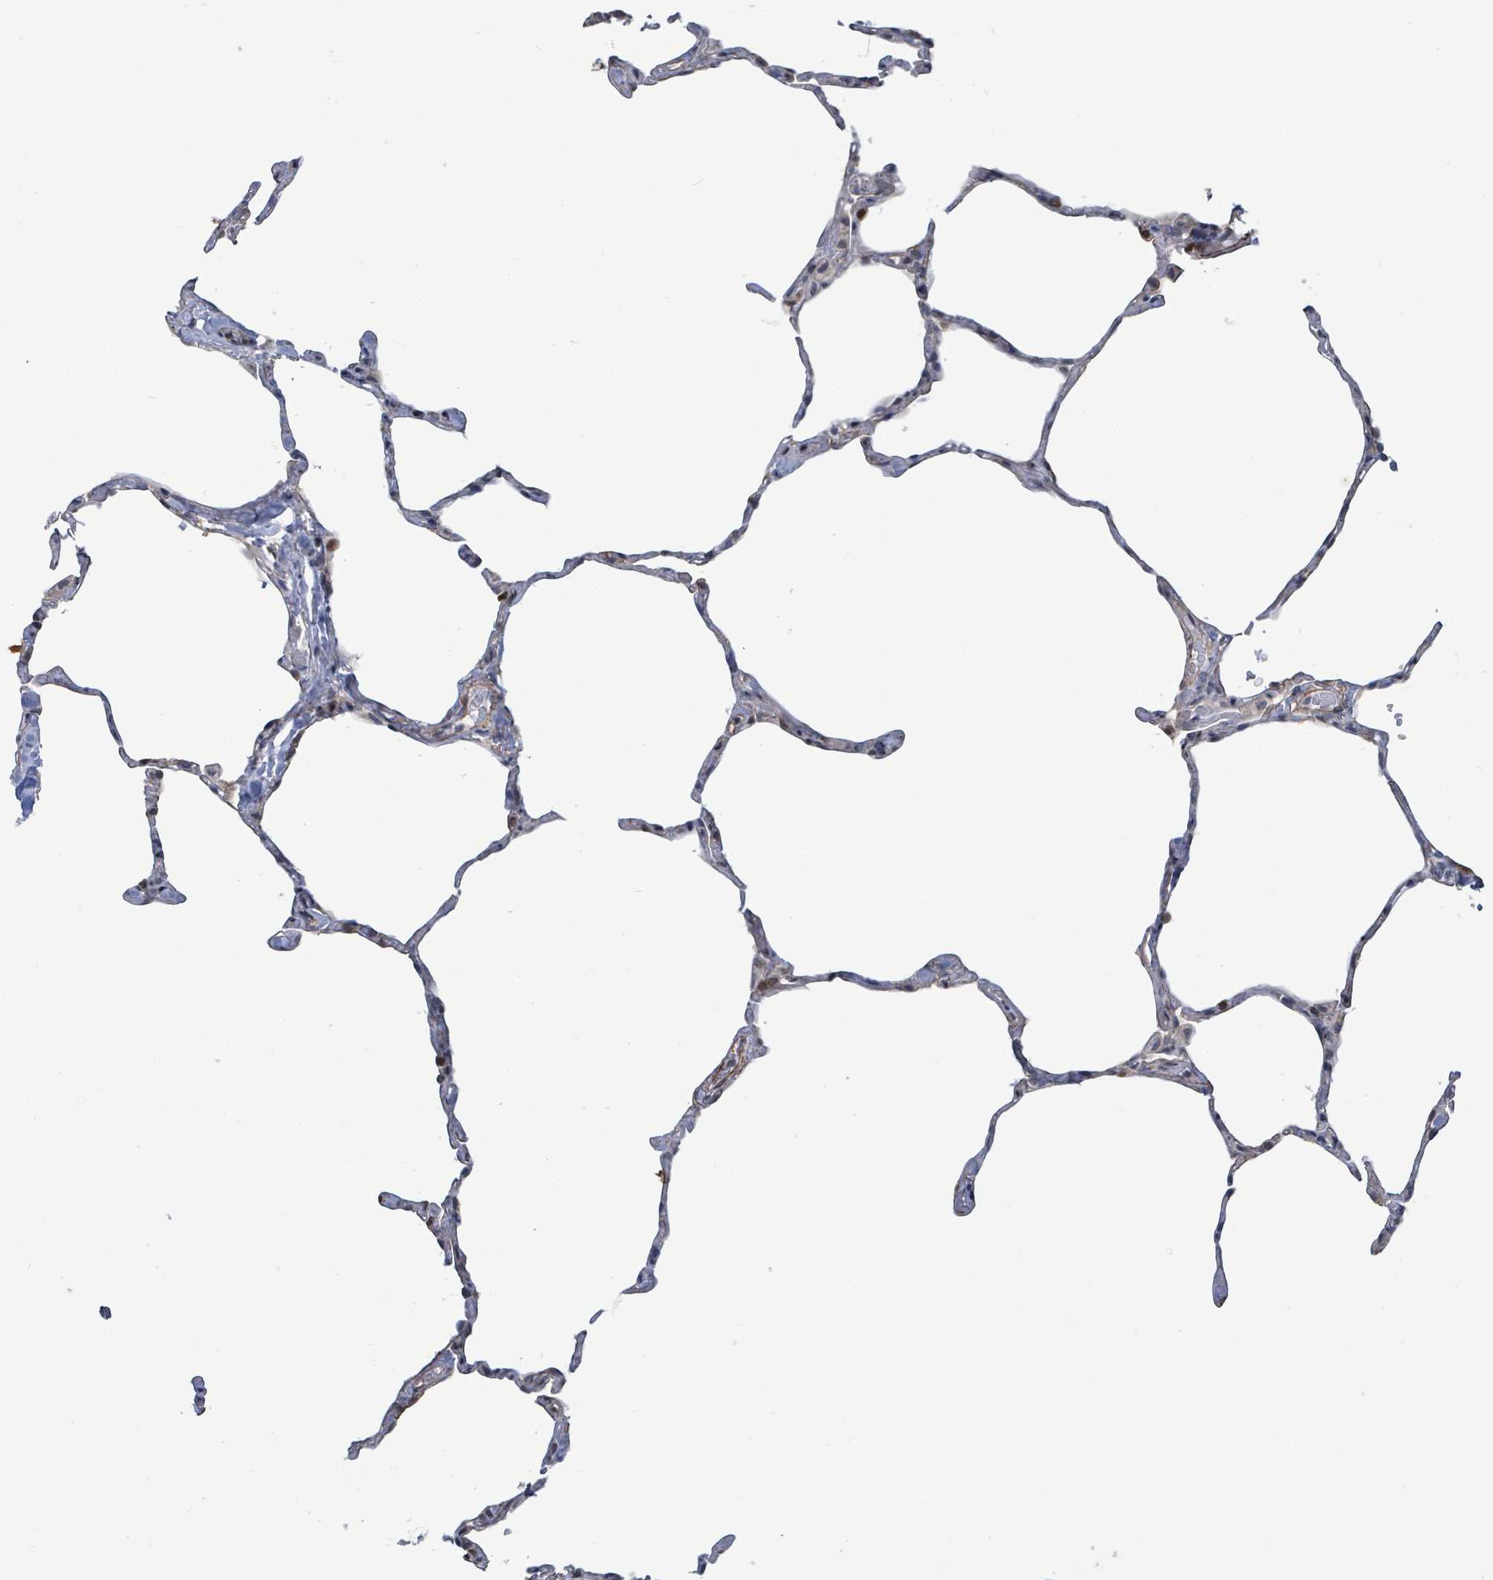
{"staining": {"intensity": "negative", "quantity": "none", "location": "none"}, "tissue": "lung", "cell_type": "Alveolar cells", "image_type": "normal", "snomed": [{"axis": "morphology", "description": "Normal tissue, NOS"}, {"axis": "topography", "description": "Lung"}], "caption": "IHC photomicrograph of unremarkable human lung stained for a protein (brown), which exhibits no positivity in alveolar cells. (Immunohistochemistry, brightfield microscopy, high magnification).", "gene": "DMRTC1B", "patient": {"sex": "male", "age": 65}}